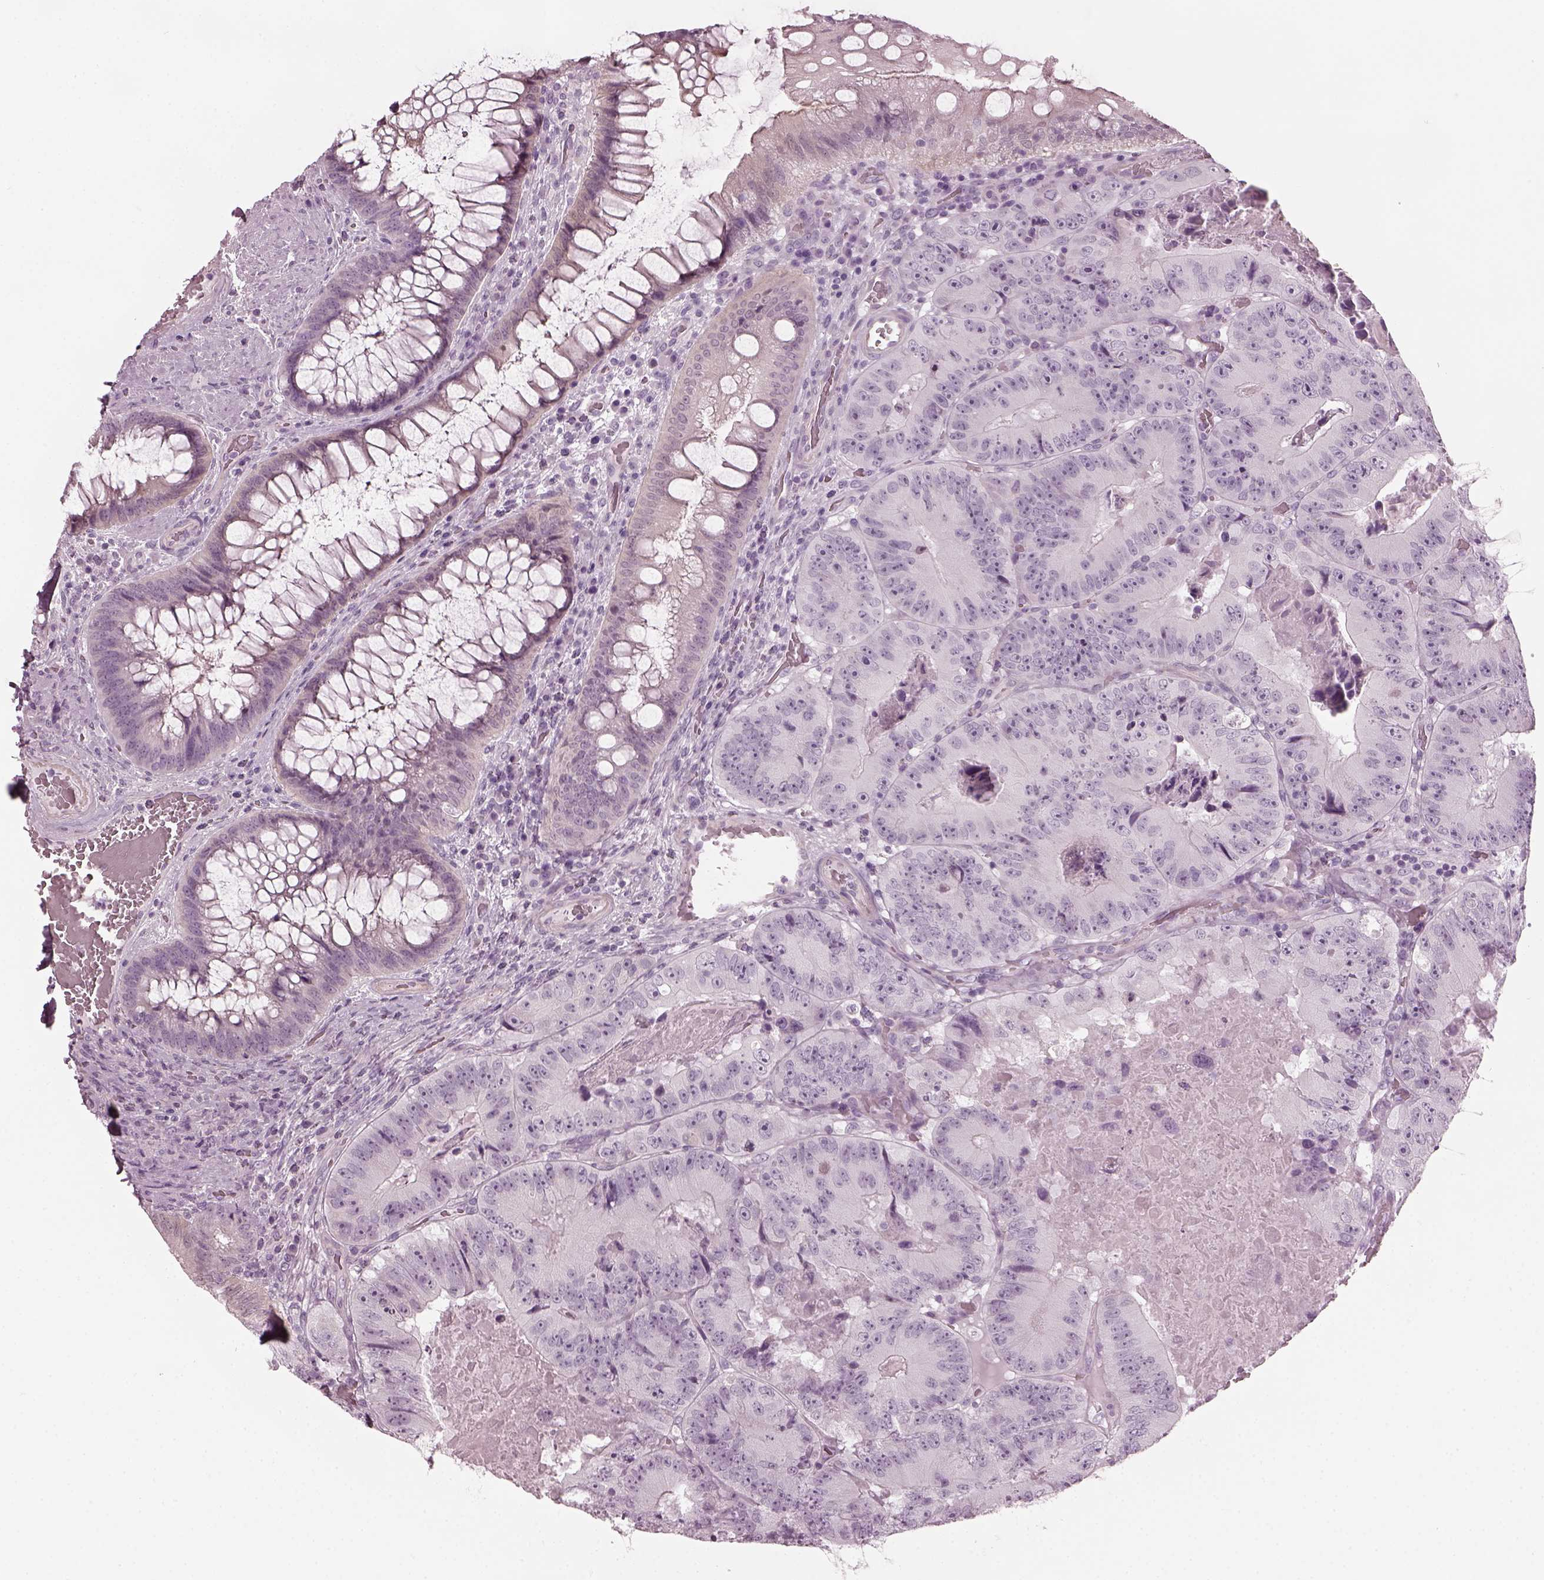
{"staining": {"intensity": "negative", "quantity": "none", "location": "none"}, "tissue": "colorectal cancer", "cell_type": "Tumor cells", "image_type": "cancer", "snomed": [{"axis": "morphology", "description": "Adenocarcinoma, NOS"}, {"axis": "topography", "description": "Colon"}], "caption": "A micrograph of adenocarcinoma (colorectal) stained for a protein shows no brown staining in tumor cells.", "gene": "PDC", "patient": {"sex": "female", "age": 86}}